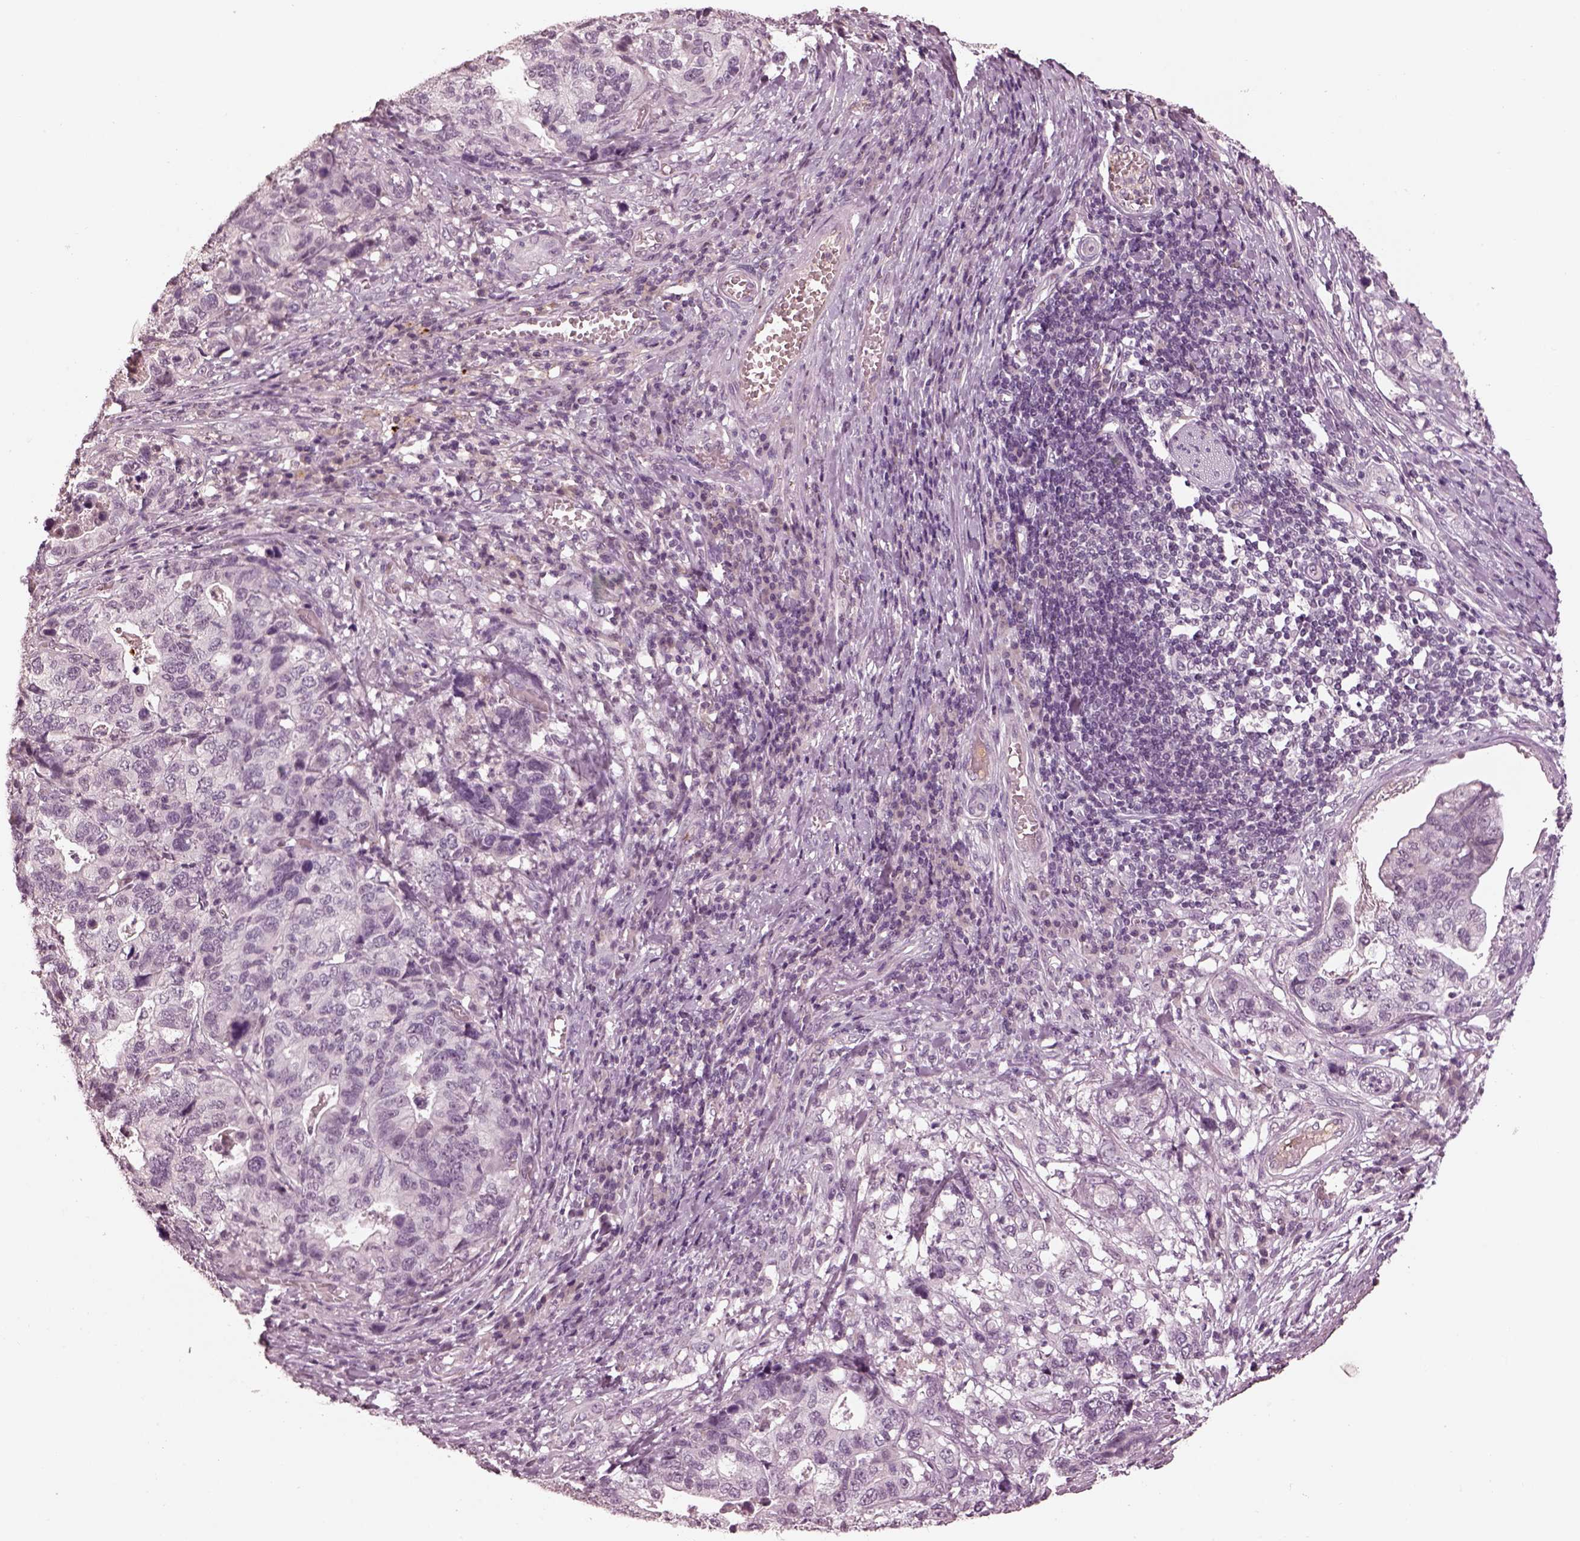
{"staining": {"intensity": "negative", "quantity": "none", "location": "none"}, "tissue": "stomach cancer", "cell_type": "Tumor cells", "image_type": "cancer", "snomed": [{"axis": "morphology", "description": "Adenocarcinoma, NOS"}, {"axis": "topography", "description": "Stomach, upper"}], "caption": "The micrograph reveals no staining of tumor cells in adenocarcinoma (stomach). (Stains: DAB (3,3'-diaminobenzidine) immunohistochemistry with hematoxylin counter stain, Microscopy: brightfield microscopy at high magnification).", "gene": "KCNA2", "patient": {"sex": "female", "age": 67}}